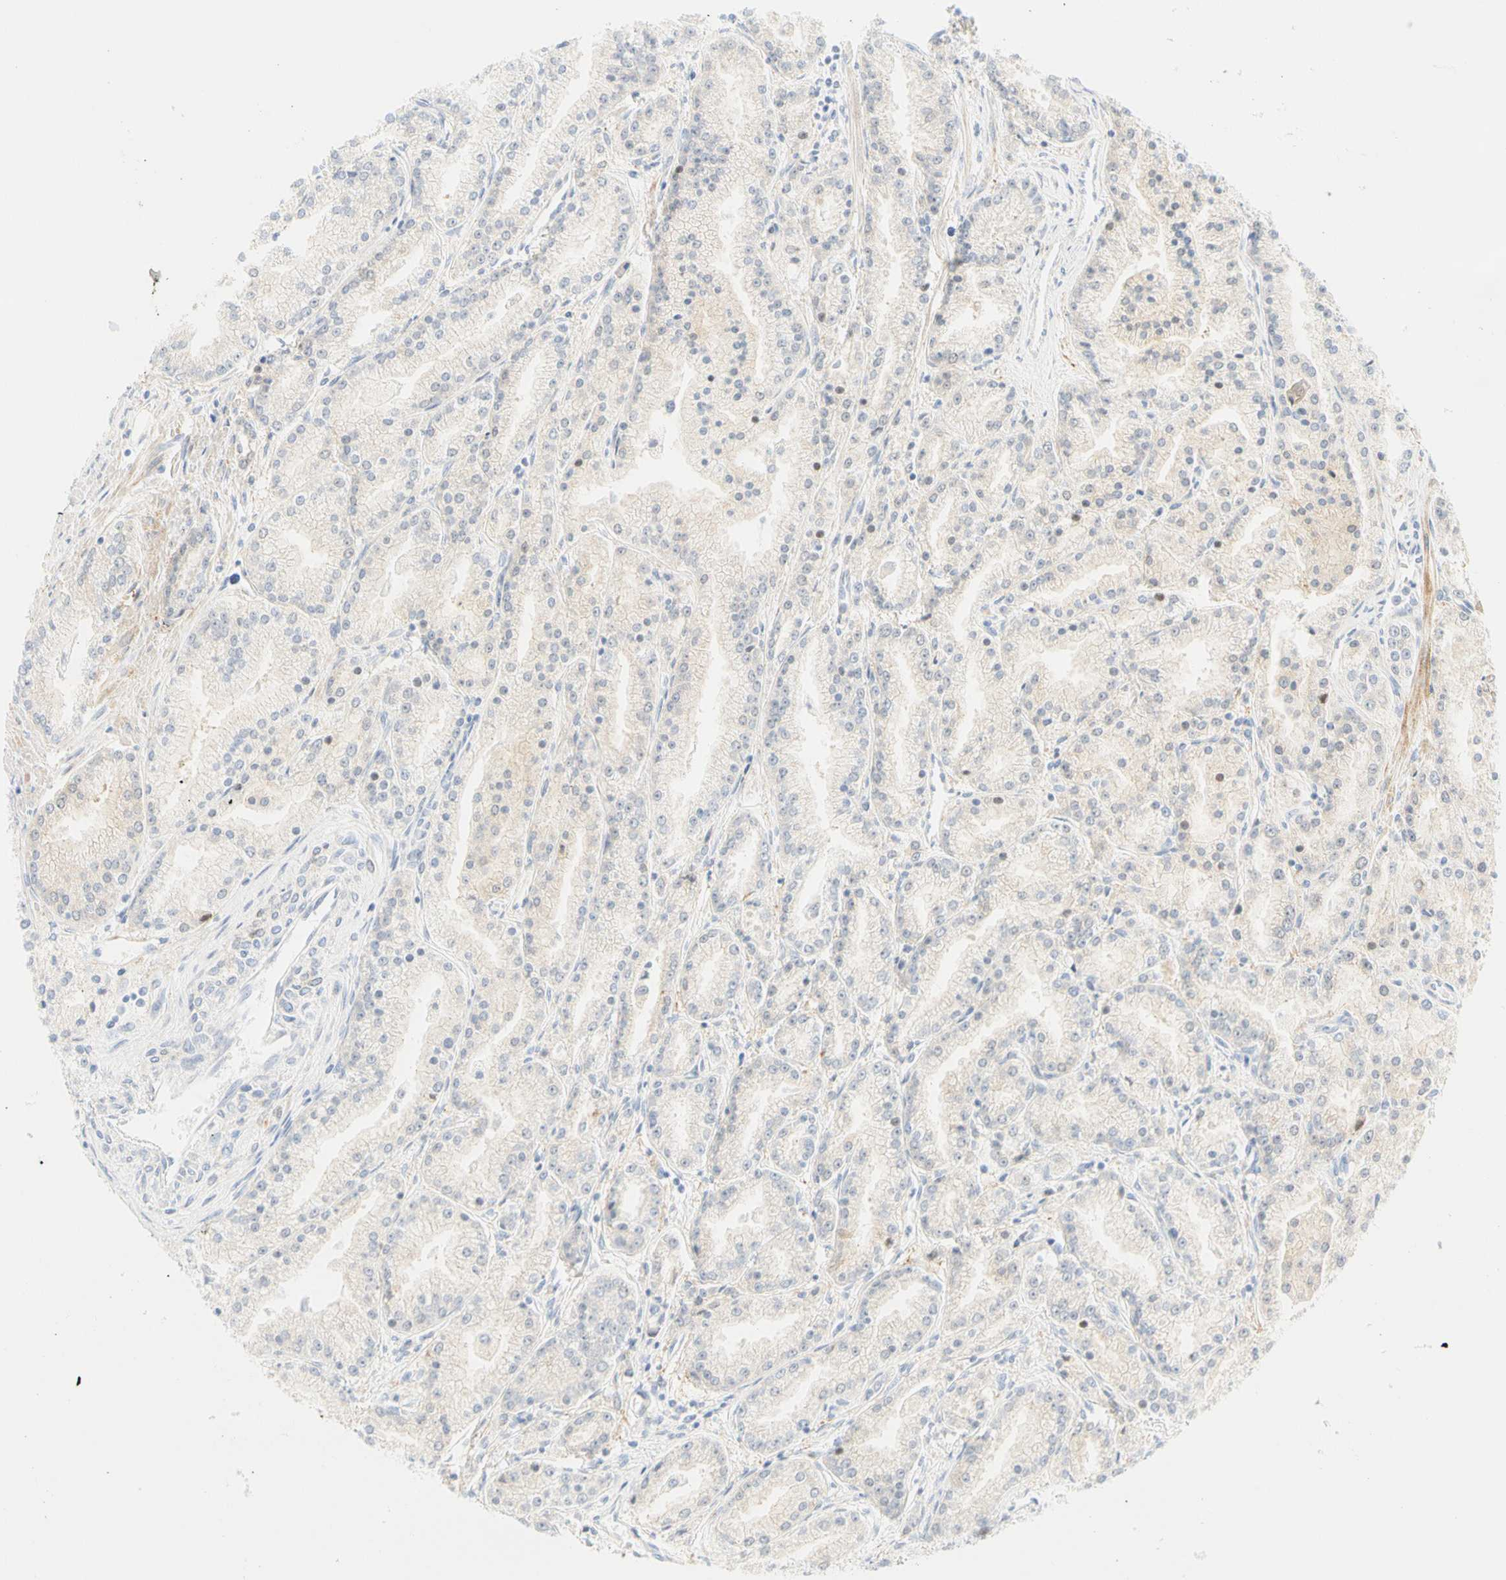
{"staining": {"intensity": "negative", "quantity": "none", "location": "none"}, "tissue": "prostate cancer", "cell_type": "Tumor cells", "image_type": "cancer", "snomed": [{"axis": "morphology", "description": "Adenocarcinoma, High grade"}, {"axis": "topography", "description": "Prostate"}], "caption": "This is an immunohistochemistry (IHC) photomicrograph of human prostate cancer (adenocarcinoma (high-grade)). There is no expression in tumor cells.", "gene": "SELENBP1", "patient": {"sex": "male", "age": 61}}